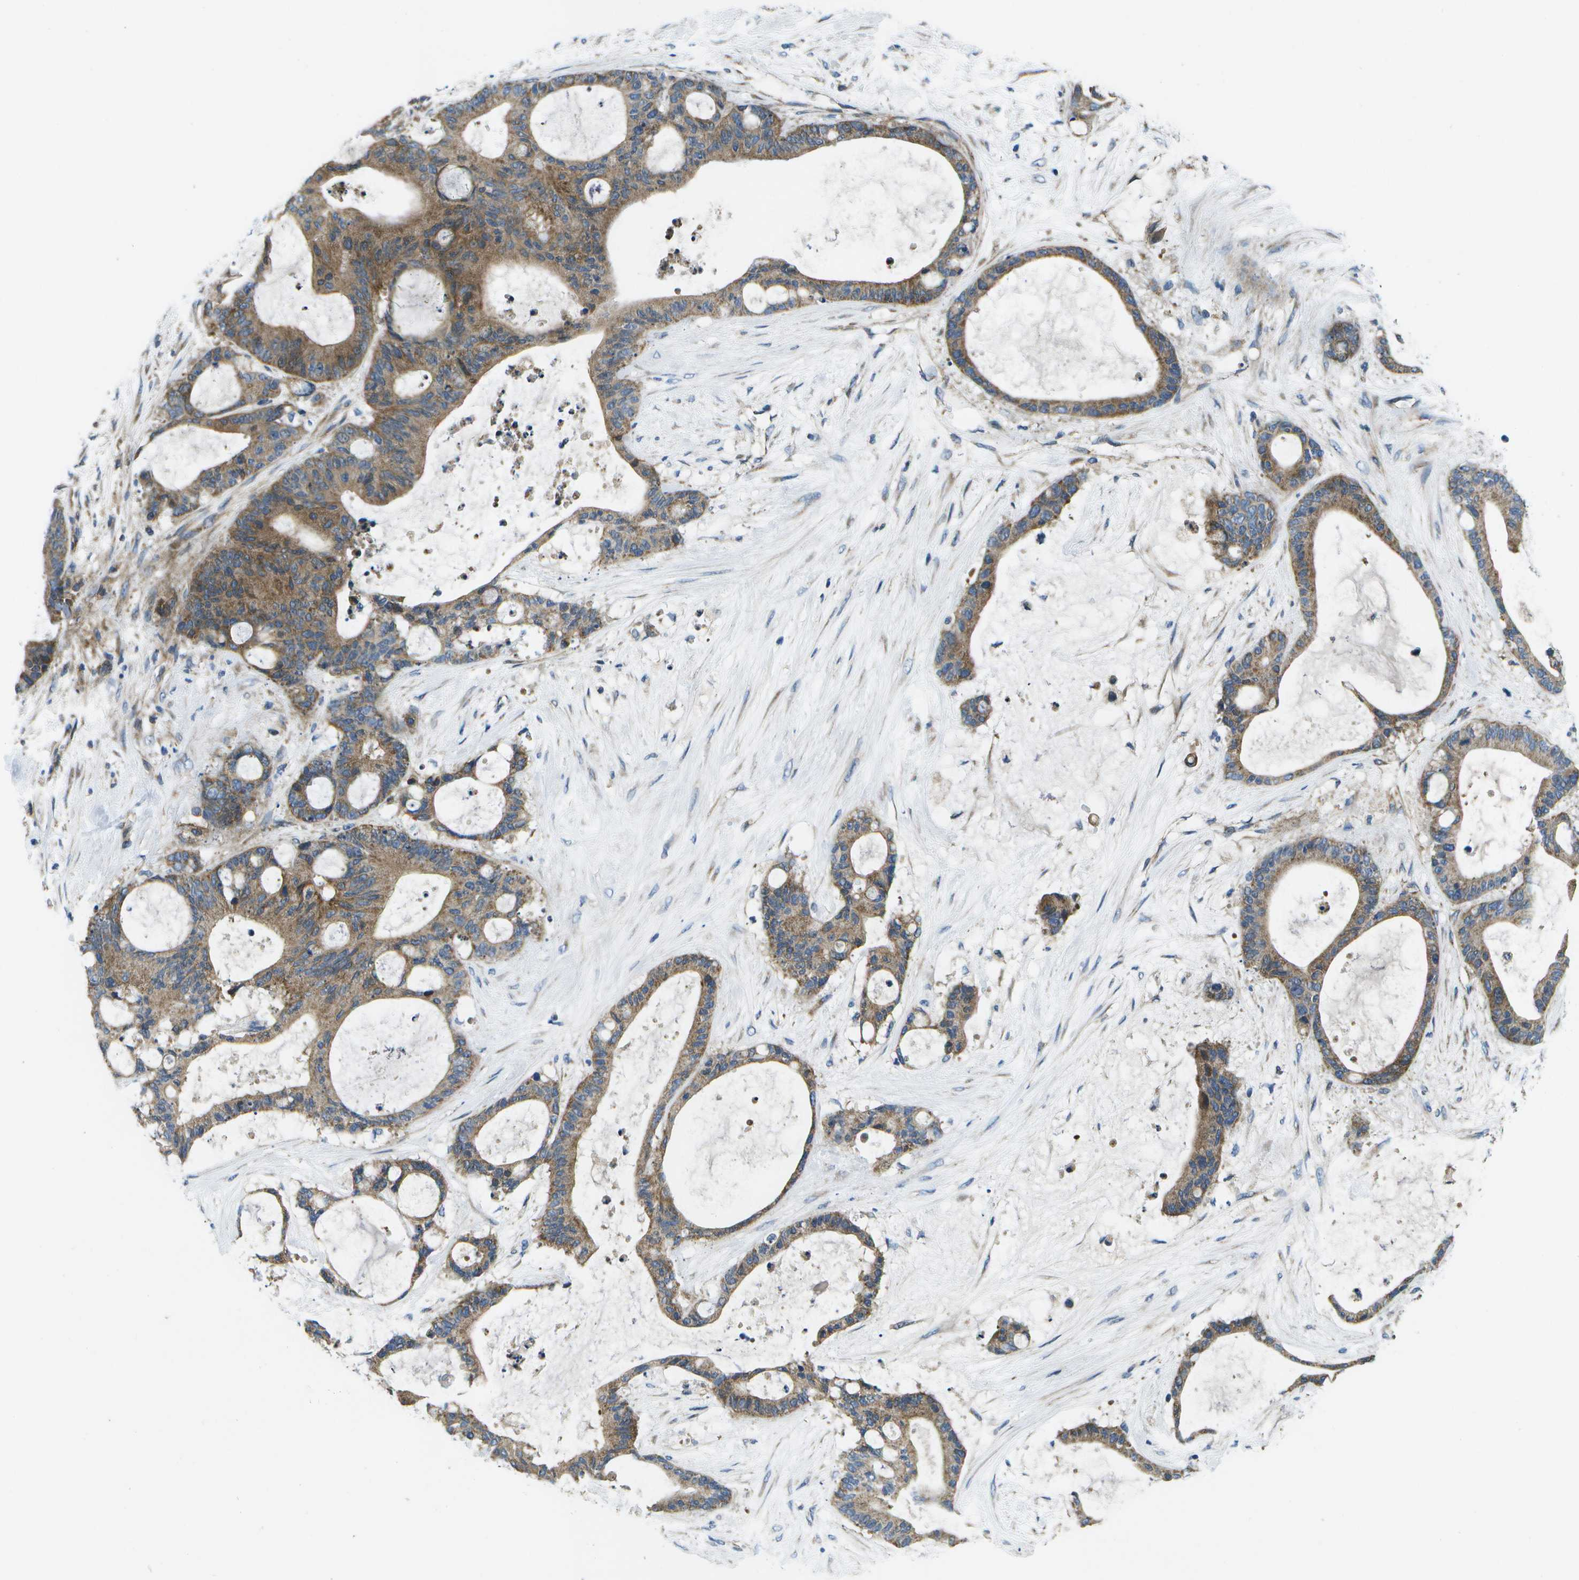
{"staining": {"intensity": "moderate", "quantity": ">75%", "location": "cytoplasmic/membranous"}, "tissue": "liver cancer", "cell_type": "Tumor cells", "image_type": "cancer", "snomed": [{"axis": "morphology", "description": "Cholangiocarcinoma"}, {"axis": "topography", "description": "Liver"}], "caption": "Immunohistochemistry photomicrograph of neoplastic tissue: human liver cholangiocarcinoma stained using IHC shows medium levels of moderate protein expression localized specifically in the cytoplasmic/membranous of tumor cells, appearing as a cytoplasmic/membranous brown color.", "gene": "MVK", "patient": {"sex": "female", "age": 73}}